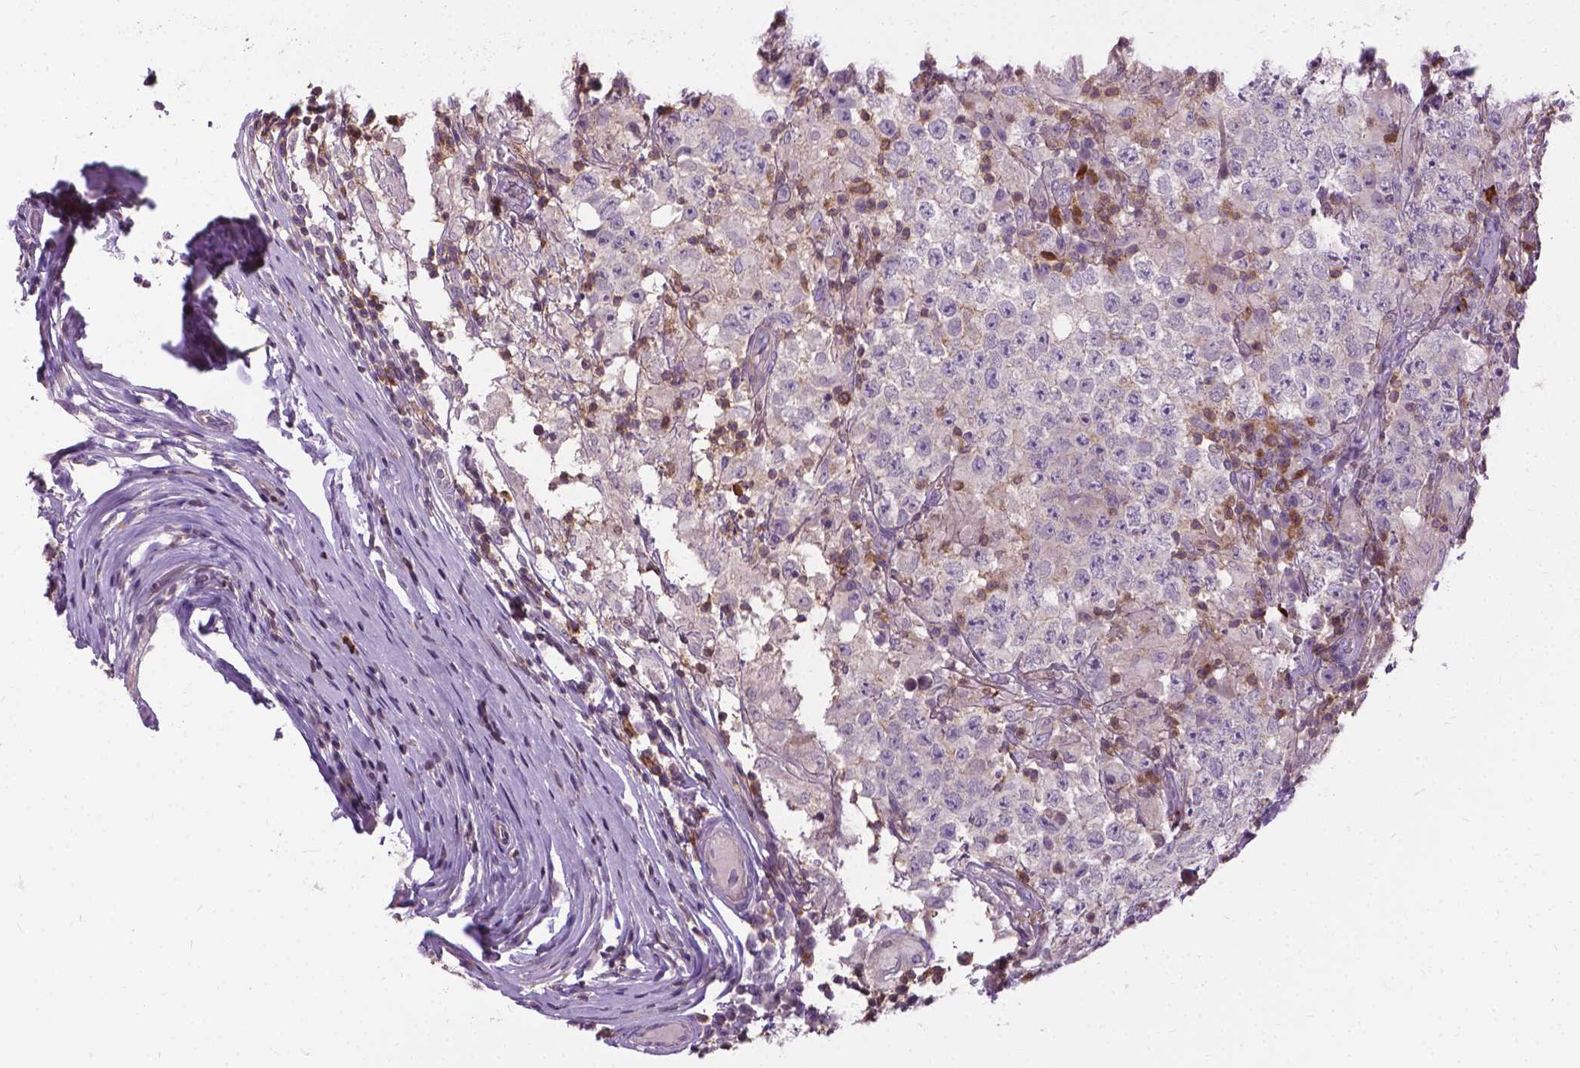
{"staining": {"intensity": "negative", "quantity": "none", "location": "none"}, "tissue": "testis cancer", "cell_type": "Tumor cells", "image_type": "cancer", "snomed": [{"axis": "morphology", "description": "Seminoma, NOS"}, {"axis": "morphology", "description": "Carcinoma, Embryonal, NOS"}, {"axis": "topography", "description": "Testis"}], "caption": "Embryonal carcinoma (testis) was stained to show a protein in brown. There is no significant expression in tumor cells.", "gene": "JAK3", "patient": {"sex": "male", "age": 41}}